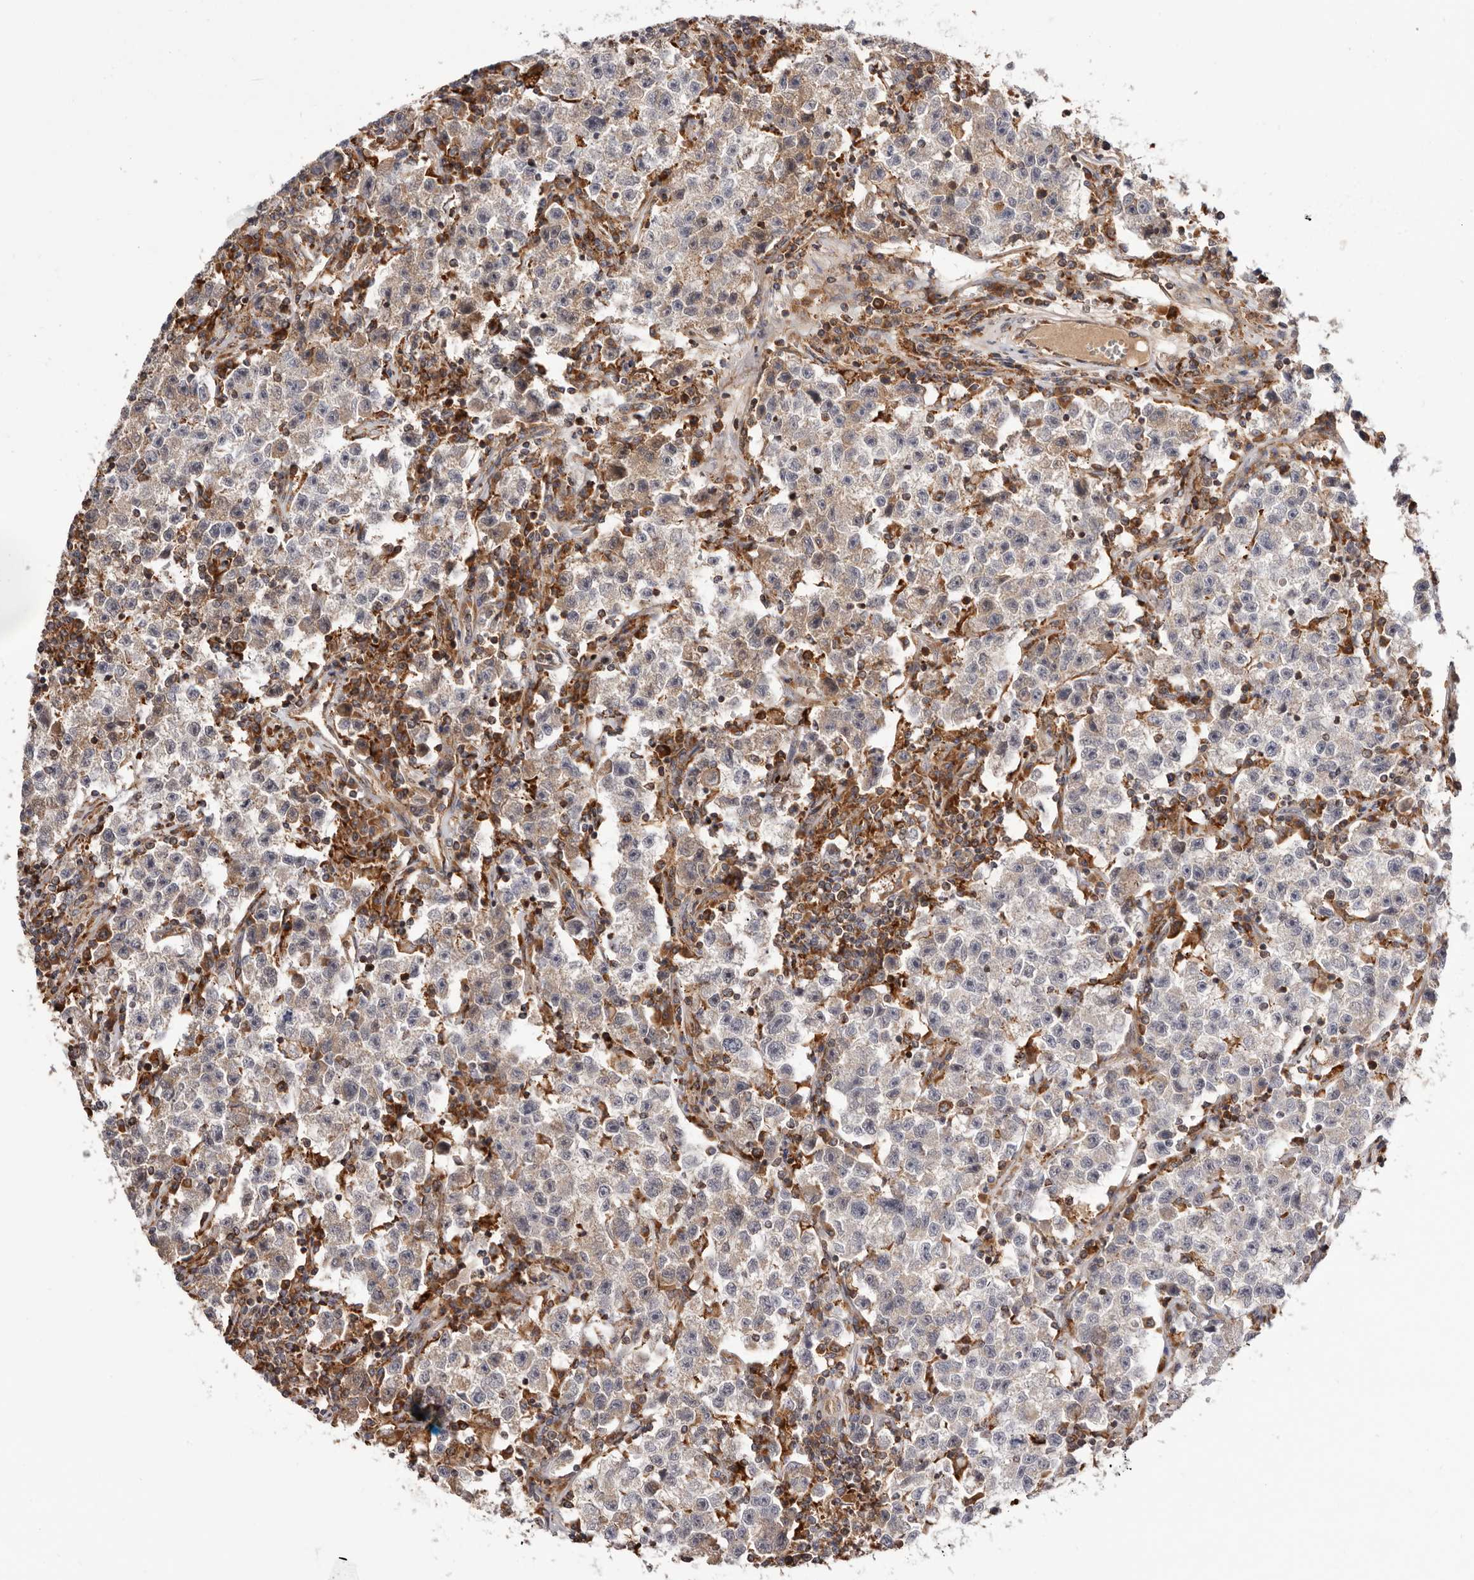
{"staining": {"intensity": "weak", "quantity": "<25%", "location": "cytoplasmic/membranous"}, "tissue": "testis cancer", "cell_type": "Tumor cells", "image_type": "cancer", "snomed": [{"axis": "morphology", "description": "Seminoma, NOS"}, {"axis": "topography", "description": "Testis"}], "caption": "Tumor cells show no significant expression in seminoma (testis).", "gene": "RNF213", "patient": {"sex": "male", "age": 22}}